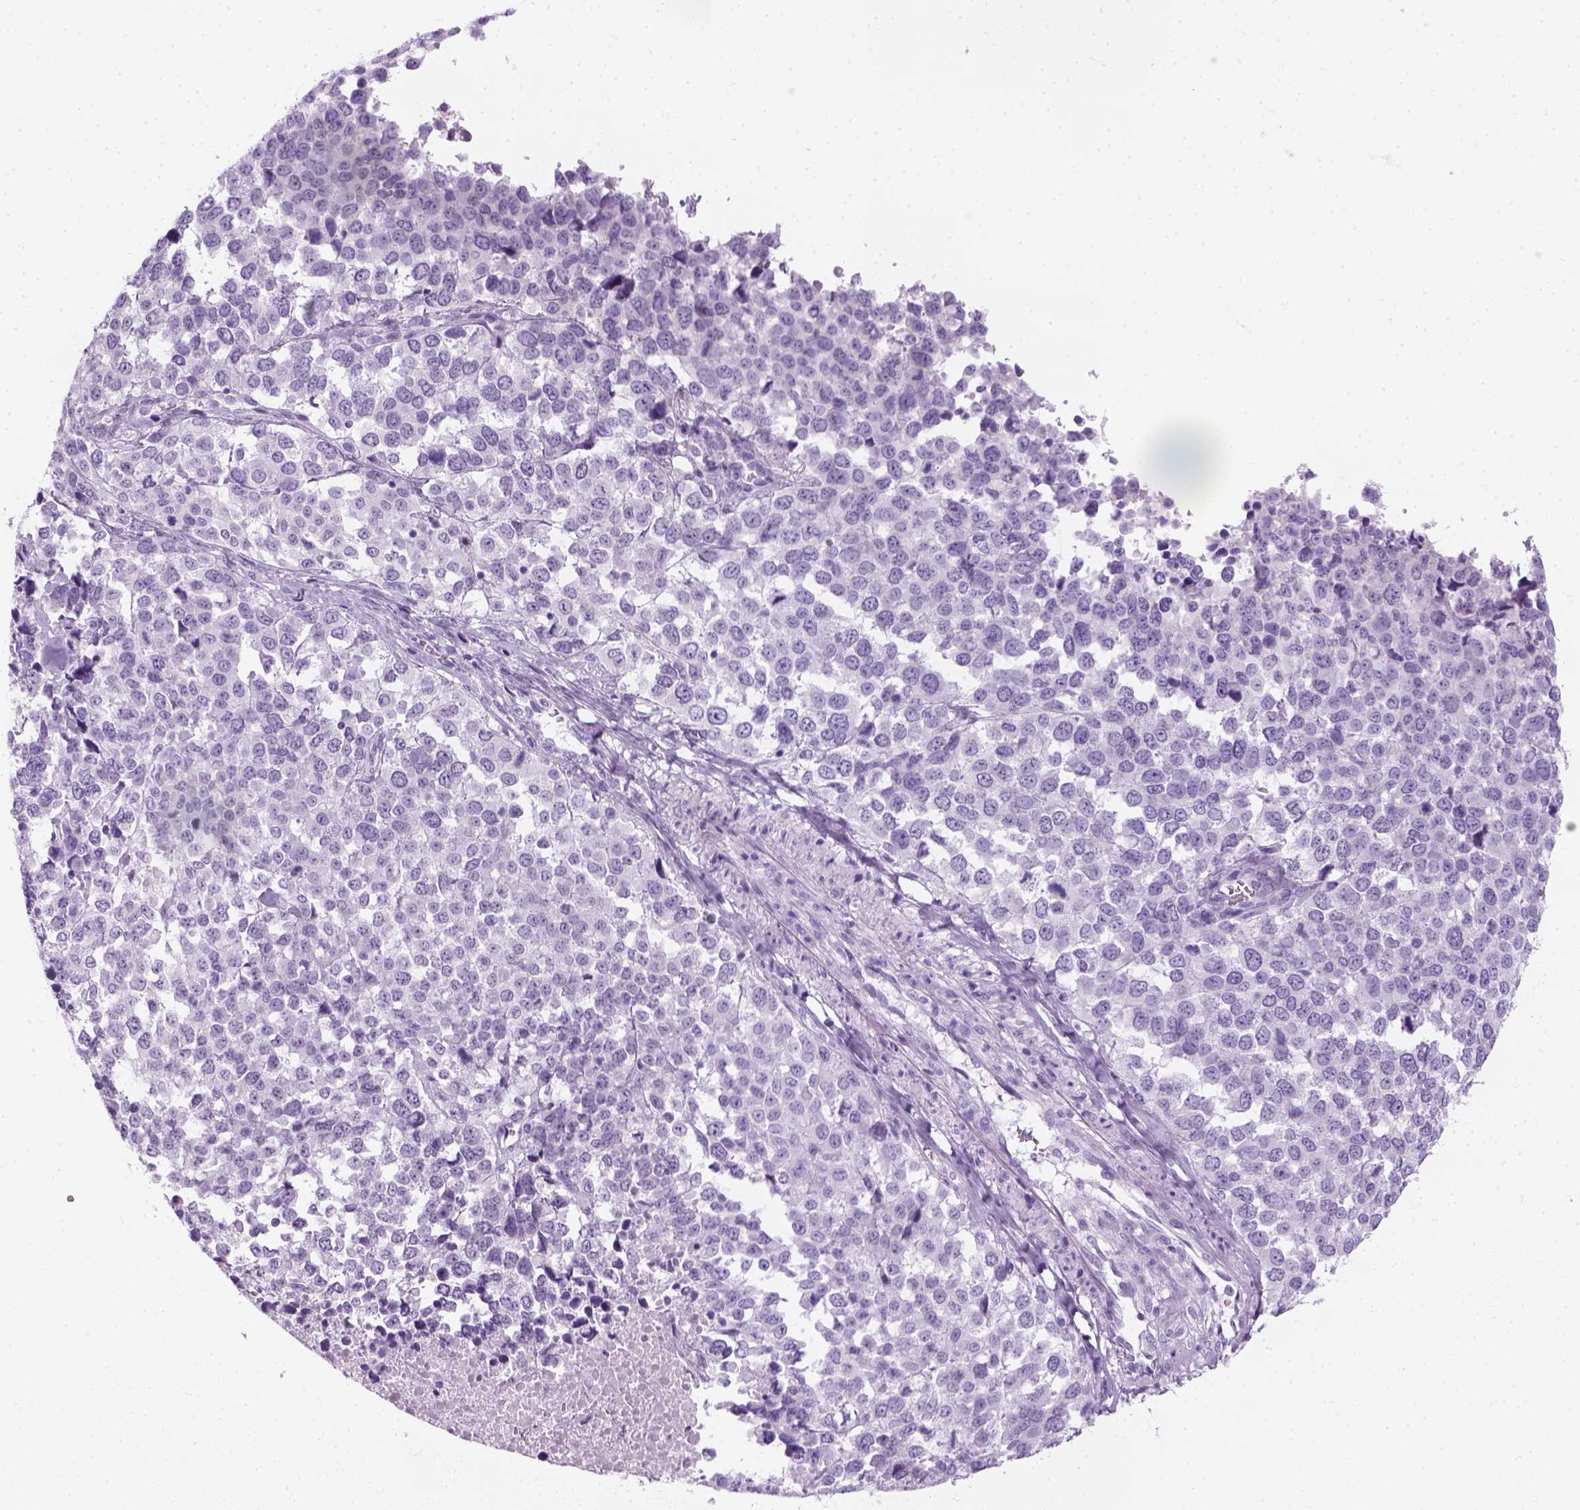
{"staining": {"intensity": "negative", "quantity": "none", "location": "none"}, "tissue": "melanoma", "cell_type": "Tumor cells", "image_type": "cancer", "snomed": [{"axis": "morphology", "description": "Malignant melanoma, Metastatic site"}, {"axis": "topography", "description": "Skin"}], "caption": "IHC of human malignant melanoma (metastatic site) demonstrates no staining in tumor cells.", "gene": "SLC12A5", "patient": {"sex": "male", "age": 84}}